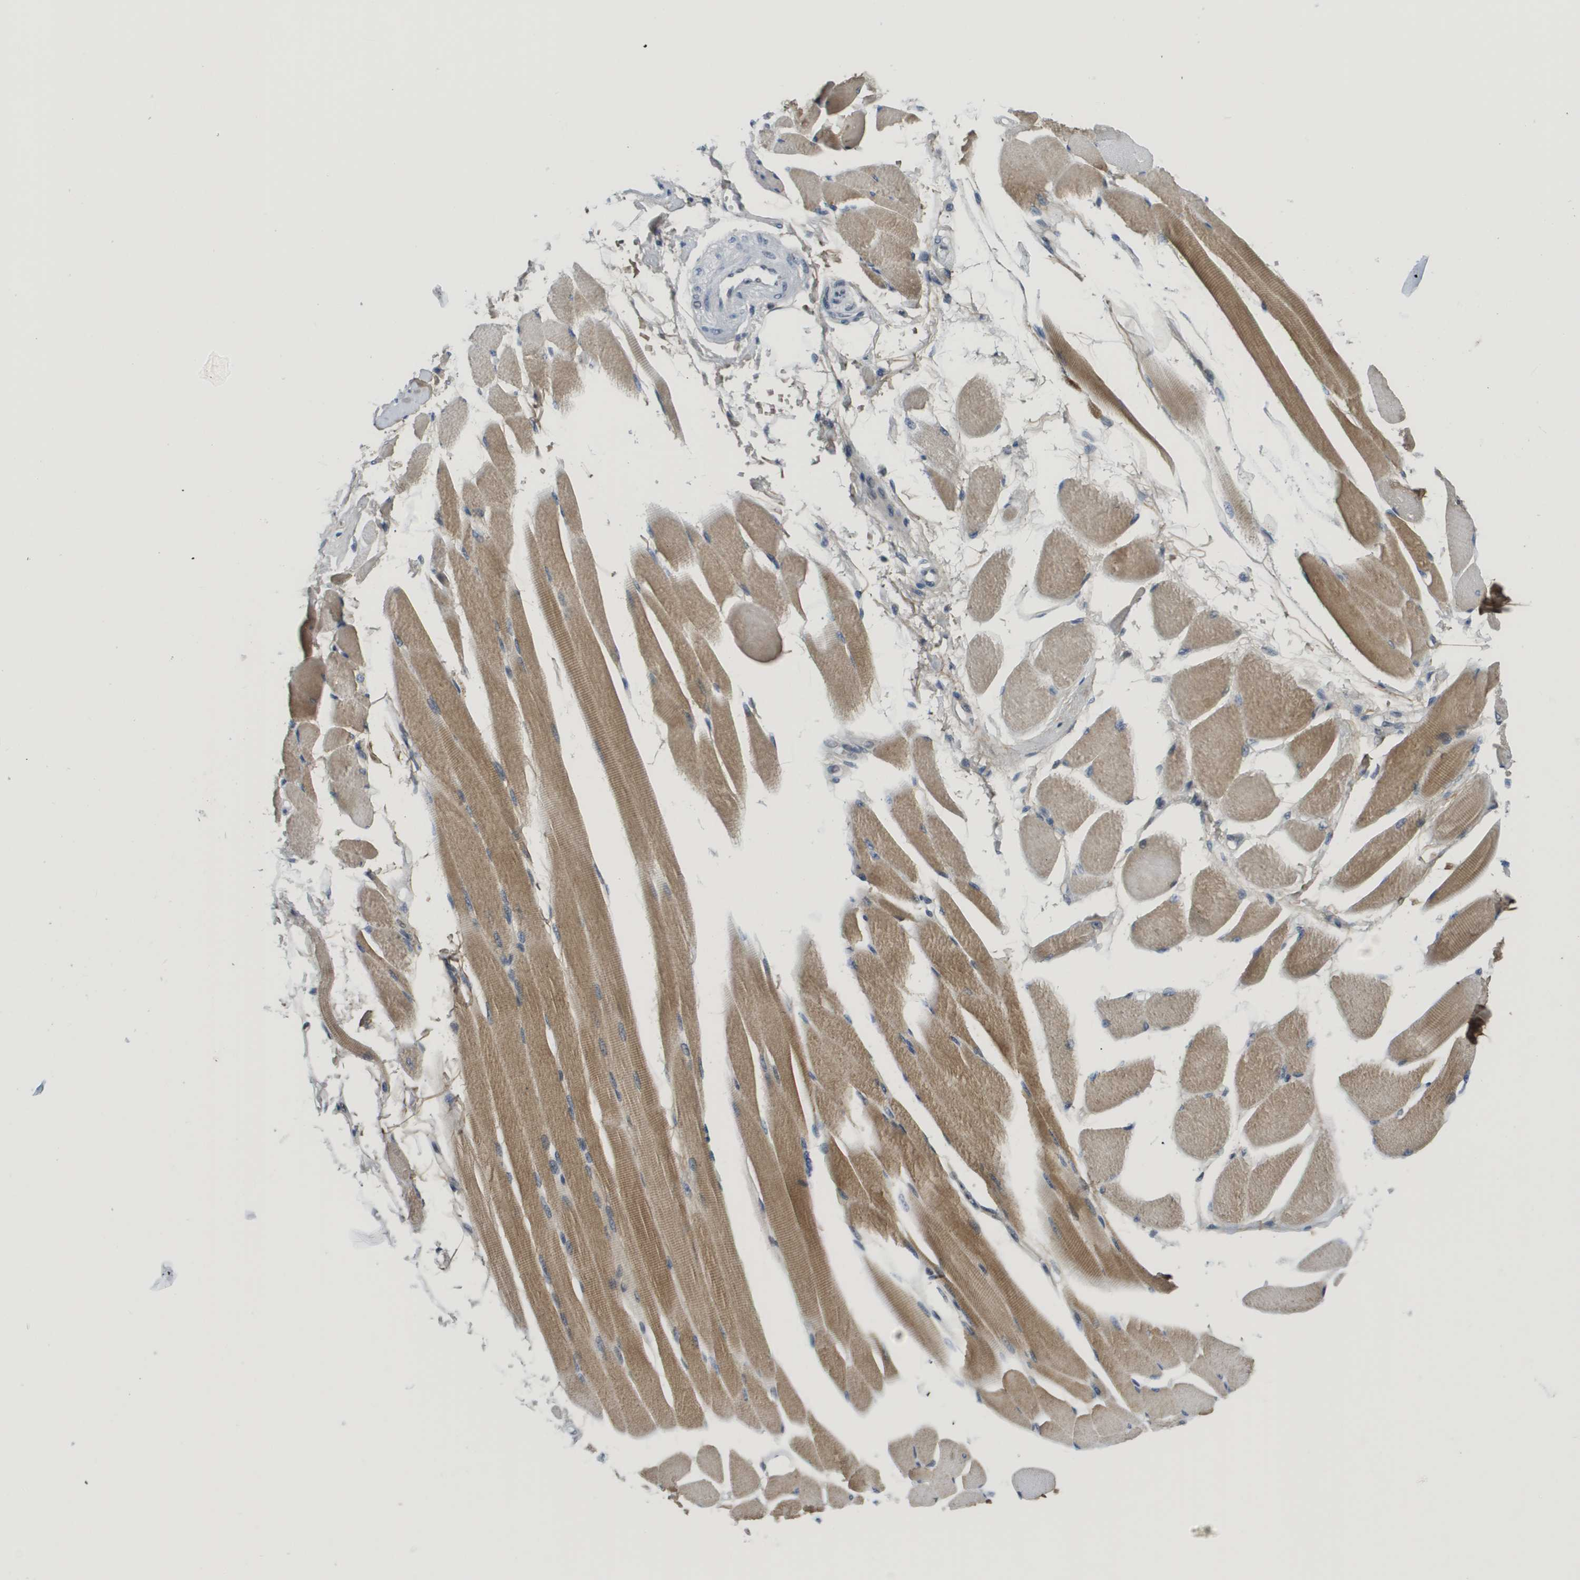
{"staining": {"intensity": "moderate", "quantity": ">75%", "location": "cytoplasmic/membranous"}, "tissue": "skeletal muscle", "cell_type": "Myocytes", "image_type": "normal", "snomed": [{"axis": "morphology", "description": "Normal tissue, NOS"}, {"axis": "topography", "description": "Skeletal muscle"}, {"axis": "topography", "description": "Peripheral nerve tissue"}], "caption": "Skeletal muscle stained with DAB immunohistochemistry (IHC) shows medium levels of moderate cytoplasmic/membranous staining in approximately >75% of myocytes. Nuclei are stained in blue.", "gene": "SMARCAD1", "patient": {"sex": "female", "age": 84}}